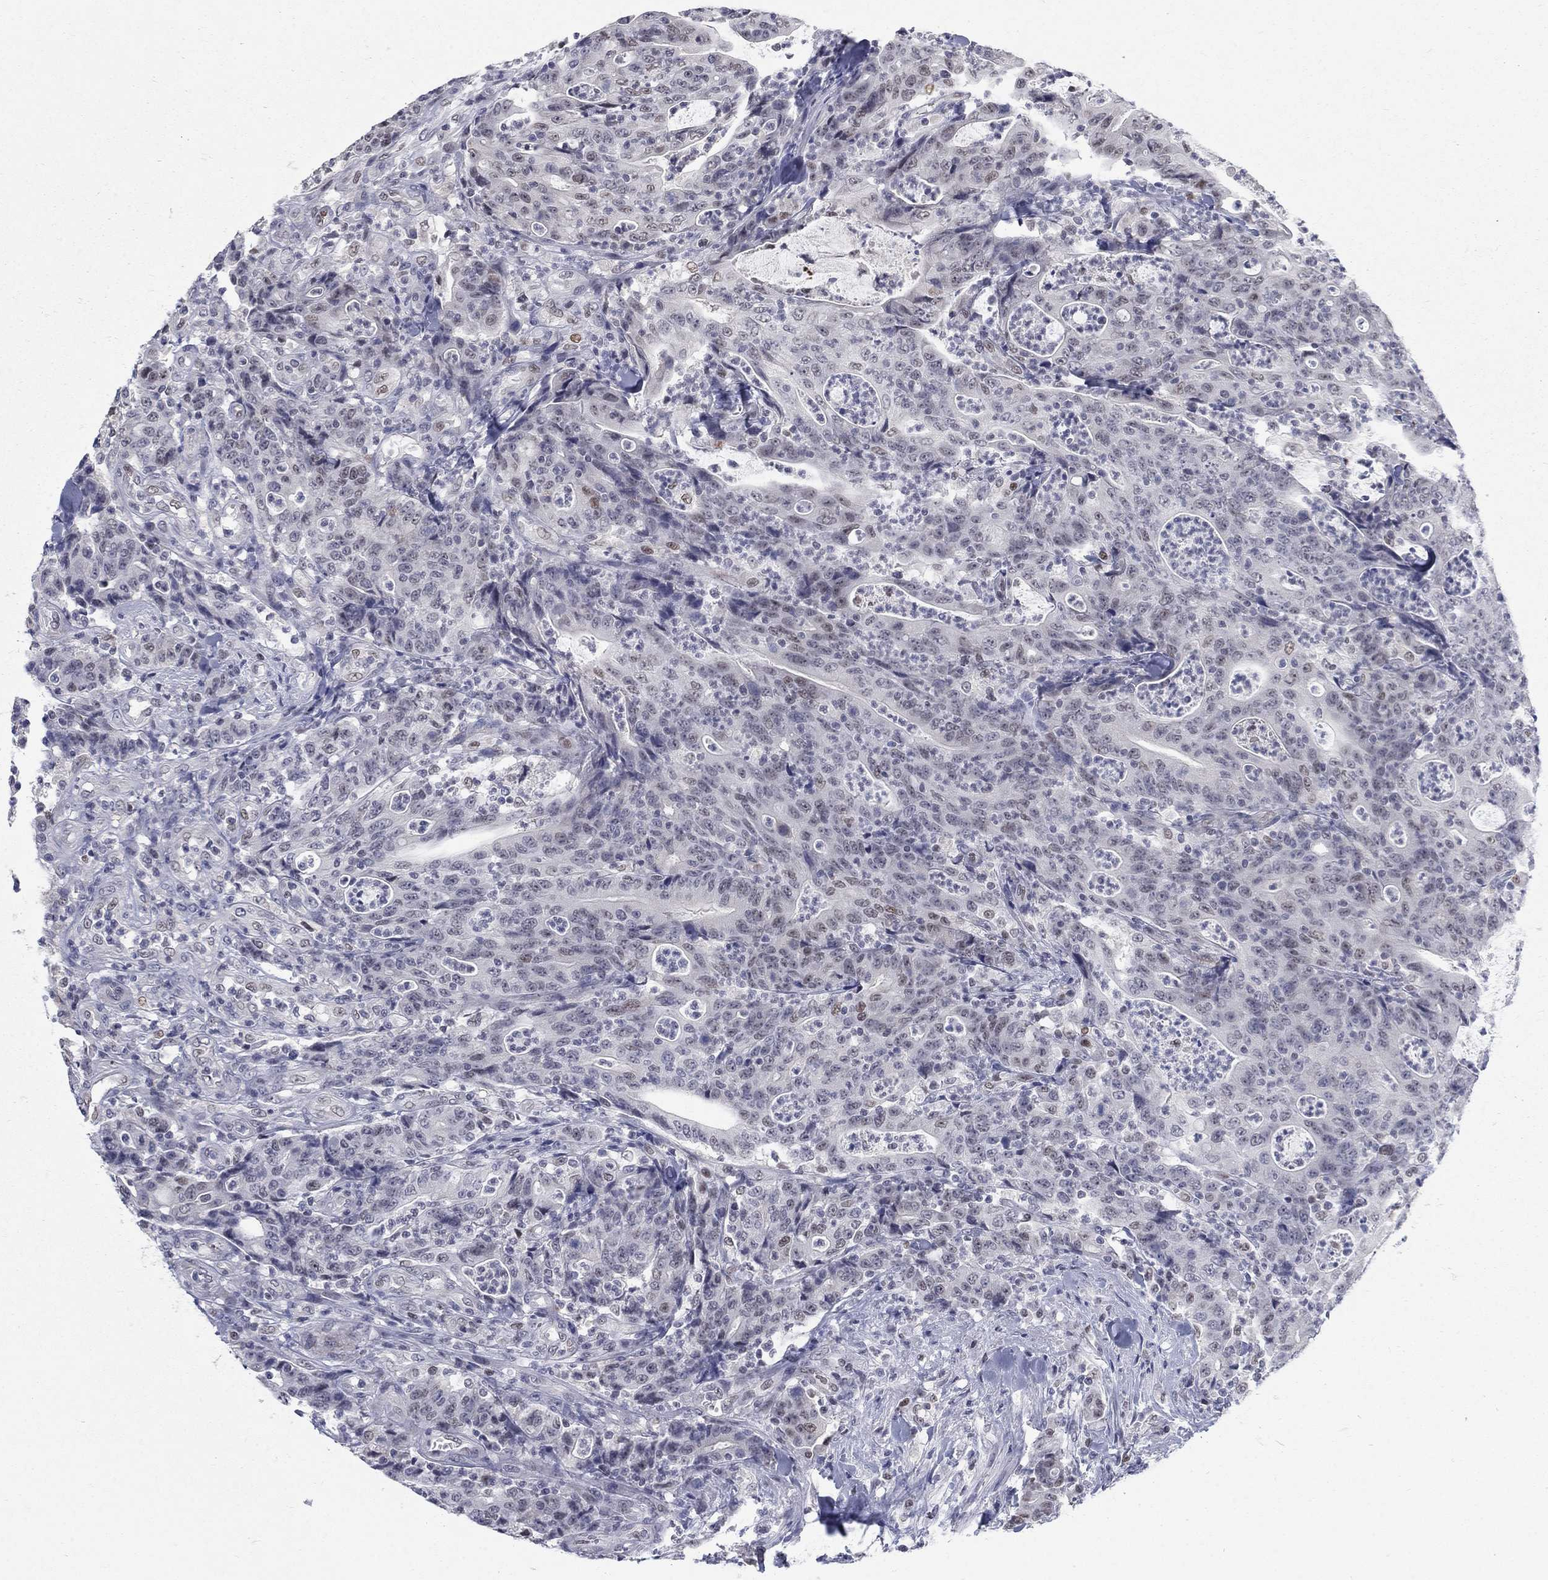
{"staining": {"intensity": "moderate", "quantity": "<25%", "location": "nuclear"}, "tissue": "colorectal cancer", "cell_type": "Tumor cells", "image_type": "cancer", "snomed": [{"axis": "morphology", "description": "Adenocarcinoma, NOS"}, {"axis": "topography", "description": "Colon"}], "caption": "Immunohistochemistry staining of colorectal cancer (adenocarcinoma), which displays low levels of moderate nuclear expression in approximately <25% of tumor cells indicating moderate nuclear protein staining. The staining was performed using DAB (brown) for protein detection and nuclei were counterstained in hematoxylin (blue).", "gene": "GCFC2", "patient": {"sex": "male", "age": 70}}